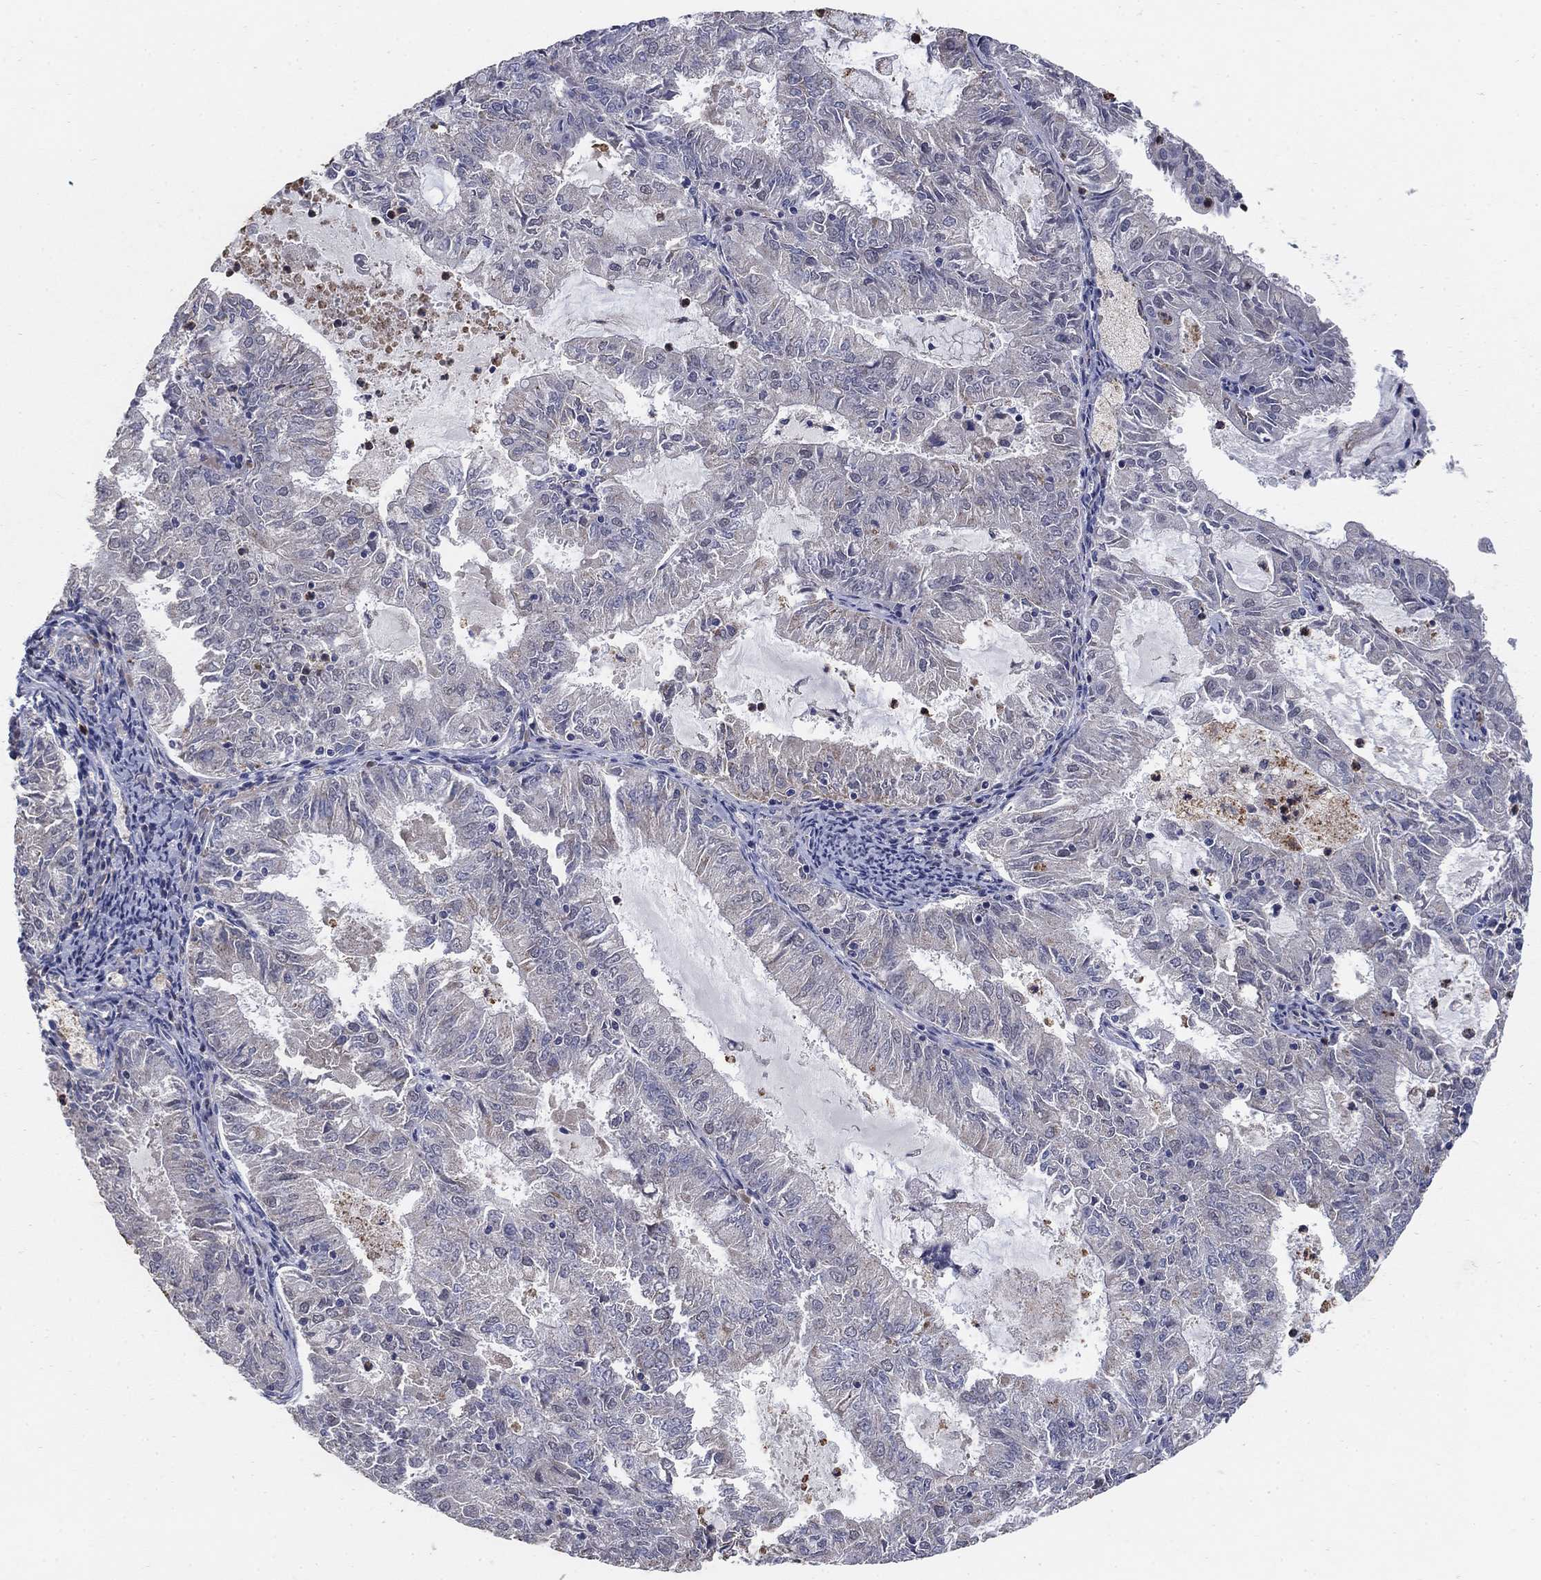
{"staining": {"intensity": "negative", "quantity": "none", "location": "none"}, "tissue": "endometrial cancer", "cell_type": "Tumor cells", "image_type": "cancer", "snomed": [{"axis": "morphology", "description": "Adenocarcinoma, NOS"}, {"axis": "topography", "description": "Endometrium"}], "caption": "Immunohistochemical staining of endometrial cancer (adenocarcinoma) demonstrates no significant positivity in tumor cells.", "gene": "PNPLA2", "patient": {"sex": "female", "age": 57}}